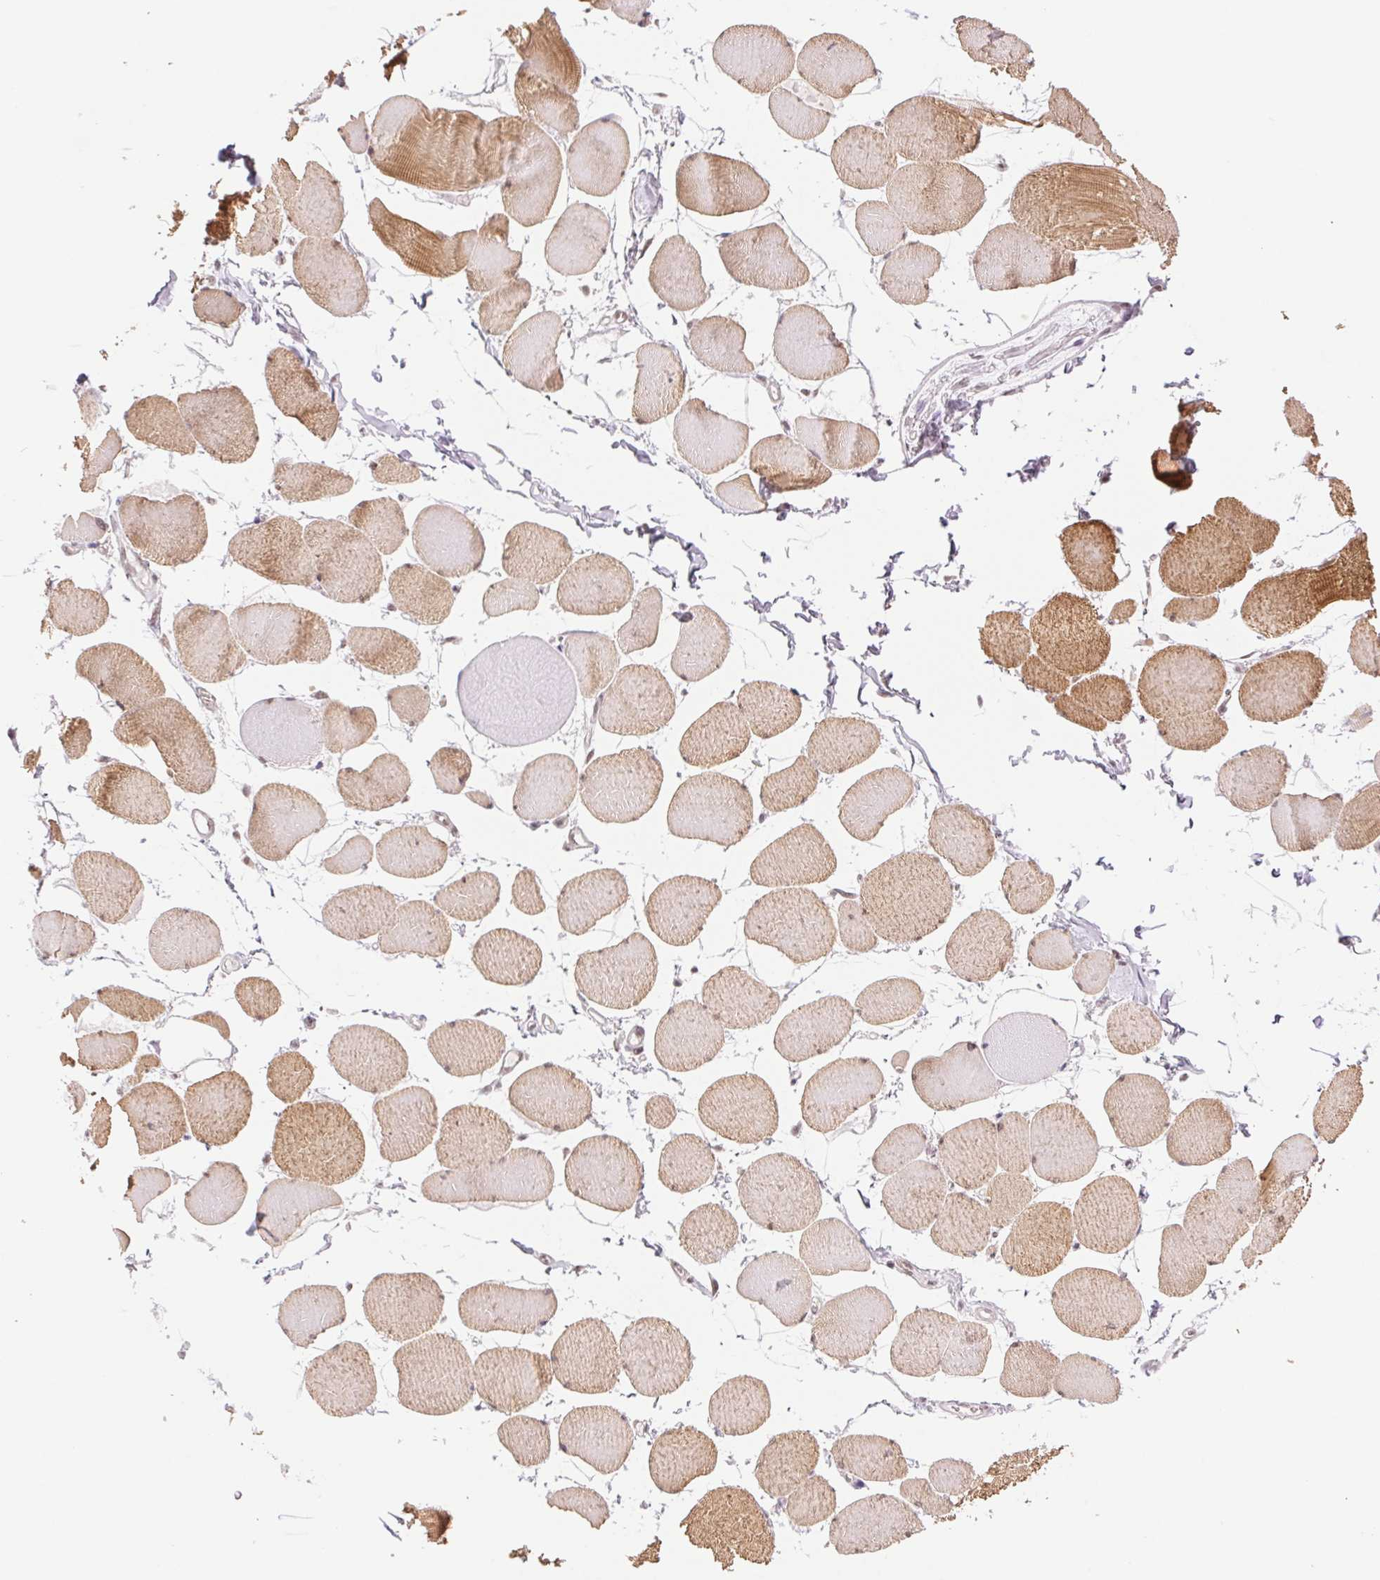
{"staining": {"intensity": "moderate", "quantity": "25%-75%", "location": "cytoplasmic/membranous"}, "tissue": "skeletal muscle", "cell_type": "Myocytes", "image_type": "normal", "snomed": [{"axis": "morphology", "description": "Normal tissue, NOS"}, {"axis": "topography", "description": "Skeletal muscle"}], "caption": "This photomicrograph reveals immunohistochemistry (IHC) staining of benign human skeletal muscle, with medium moderate cytoplasmic/membranous staining in approximately 25%-75% of myocytes.", "gene": "RPRD1B", "patient": {"sex": "female", "age": 75}}